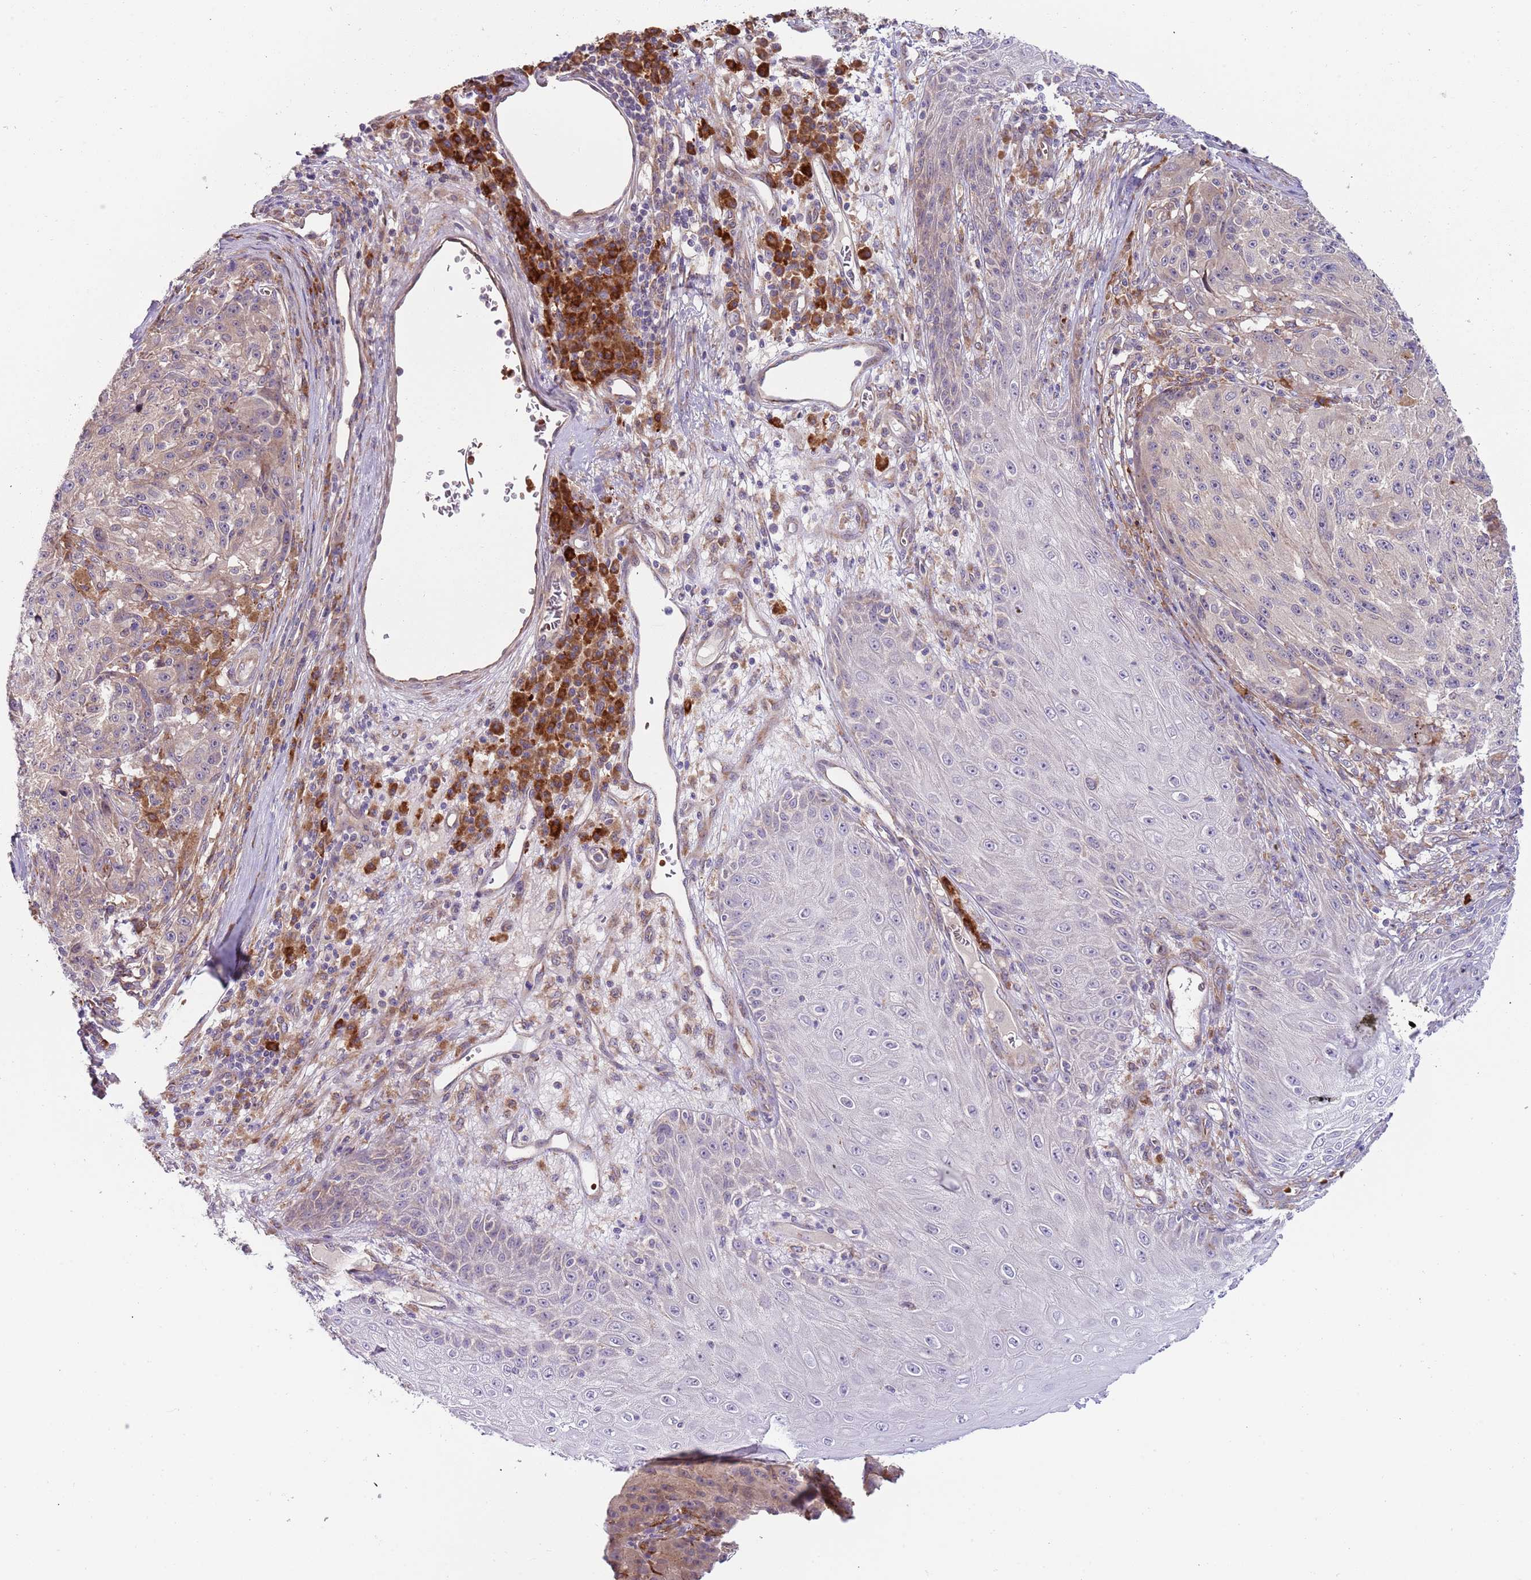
{"staining": {"intensity": "moderate", "quantity": "25%-75%", "location": "cytoplasmic/membranous"}, "tissue": "melanoma", "cell_type": "Tumor cells", "image_type": "cancer", "snomed": [{"axis": "morphology", "description": "Malignant melanoma, NOS"}, {"axis": "topography", "description": "Skin"}], "caption": "IHC micrograph of melanoma stained for a protein (brown), which exhibits medium levels of moderate cytoplasmic/membranous expression in approximately 25%-75% of tumor cells.", "gene": "VWCE", "patient": {"sex": "male", "age": 53}}